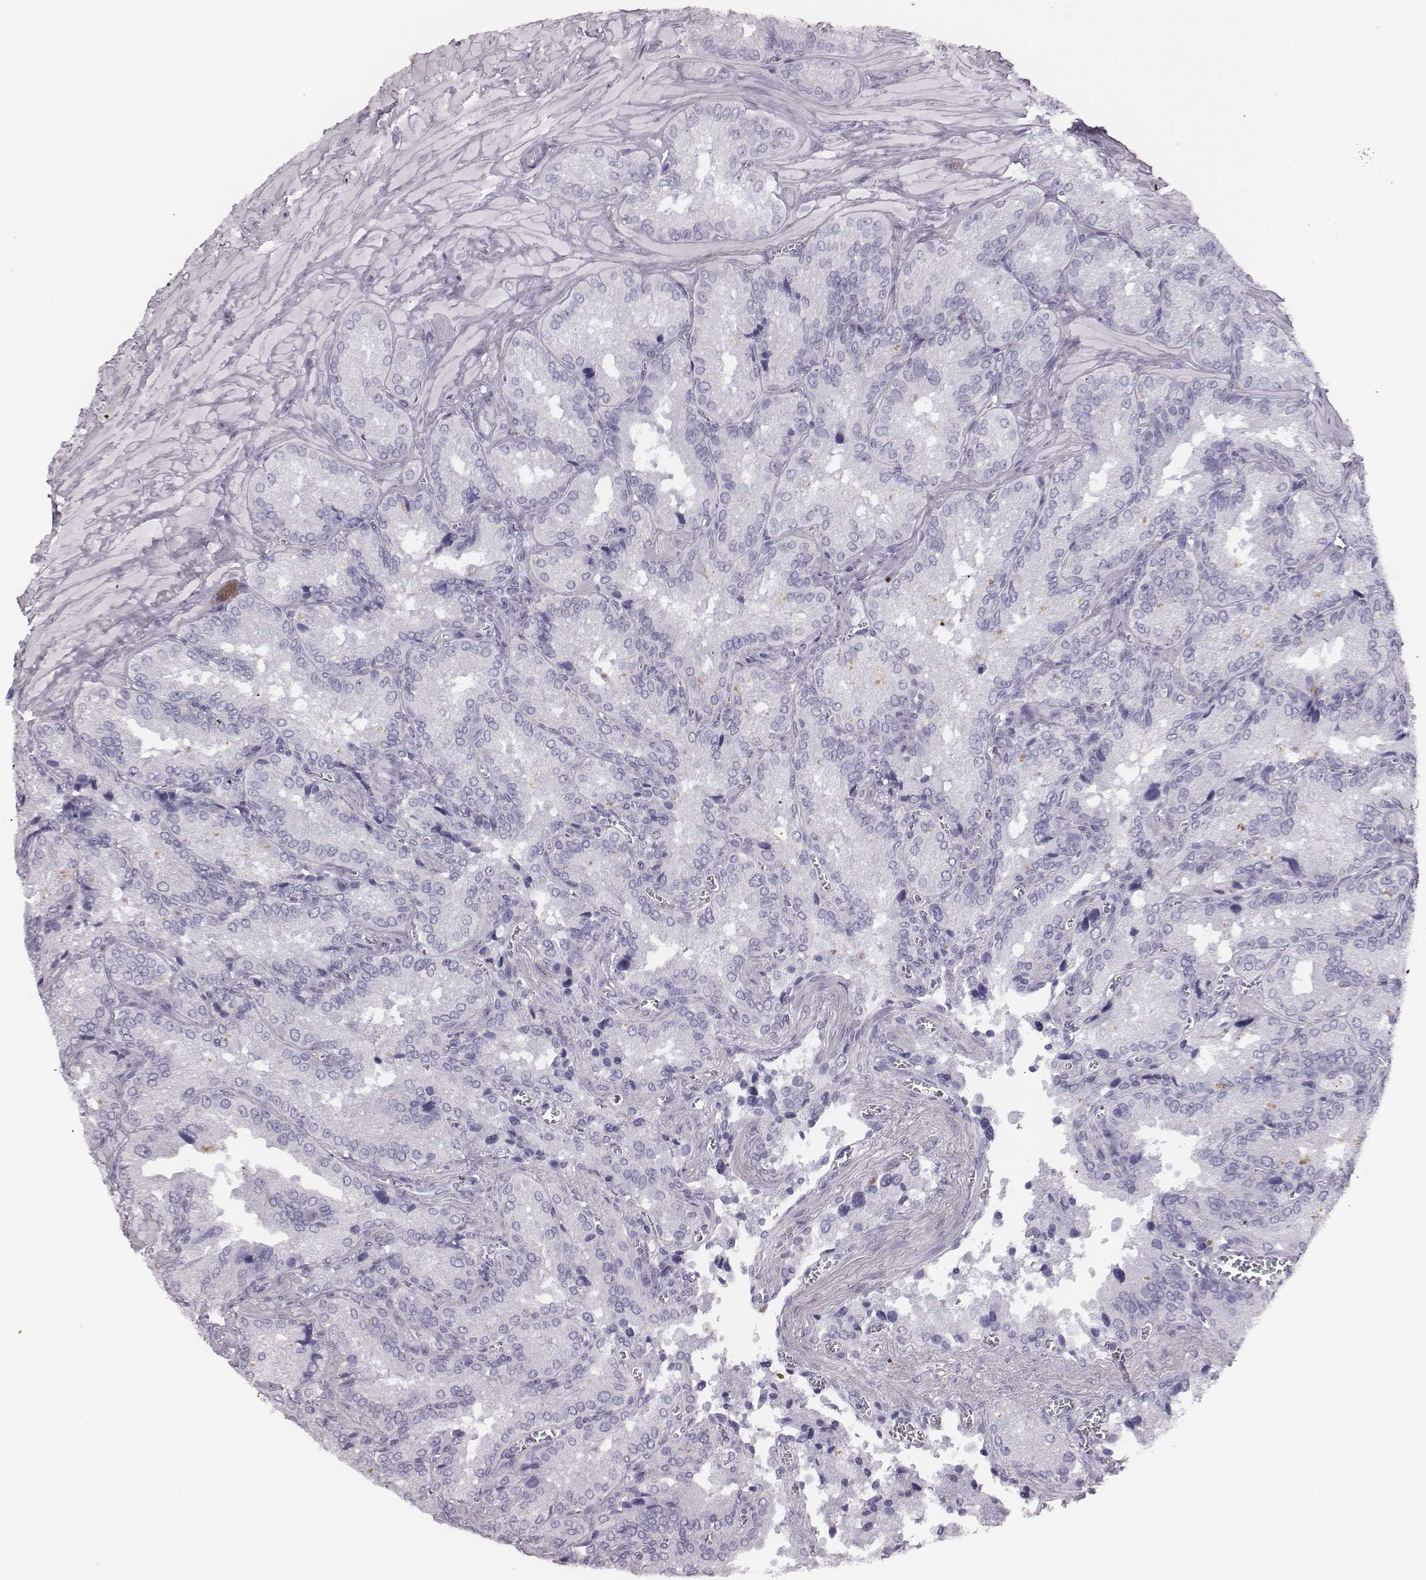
{"staining": {"intensity": "negative", "quantity": "none", "location": "none"}, "tissue": "seminal vesicle", "cell_type": "Glandular cells", "image_type": "normal", "snomed": [{"axis": "morphology", "description": "Normal tissue, NOS"}, {"axis": "topography", "description": "Seminal veicle"}], "caption": "IHC of unremarkable seminal vesicle shows no expression in glandular cells. (Immunohistochemistry (ihc), brightfield microscopy, high magnification).", "gene": "H1", "patient": {"sex": "male", "age": 37}}